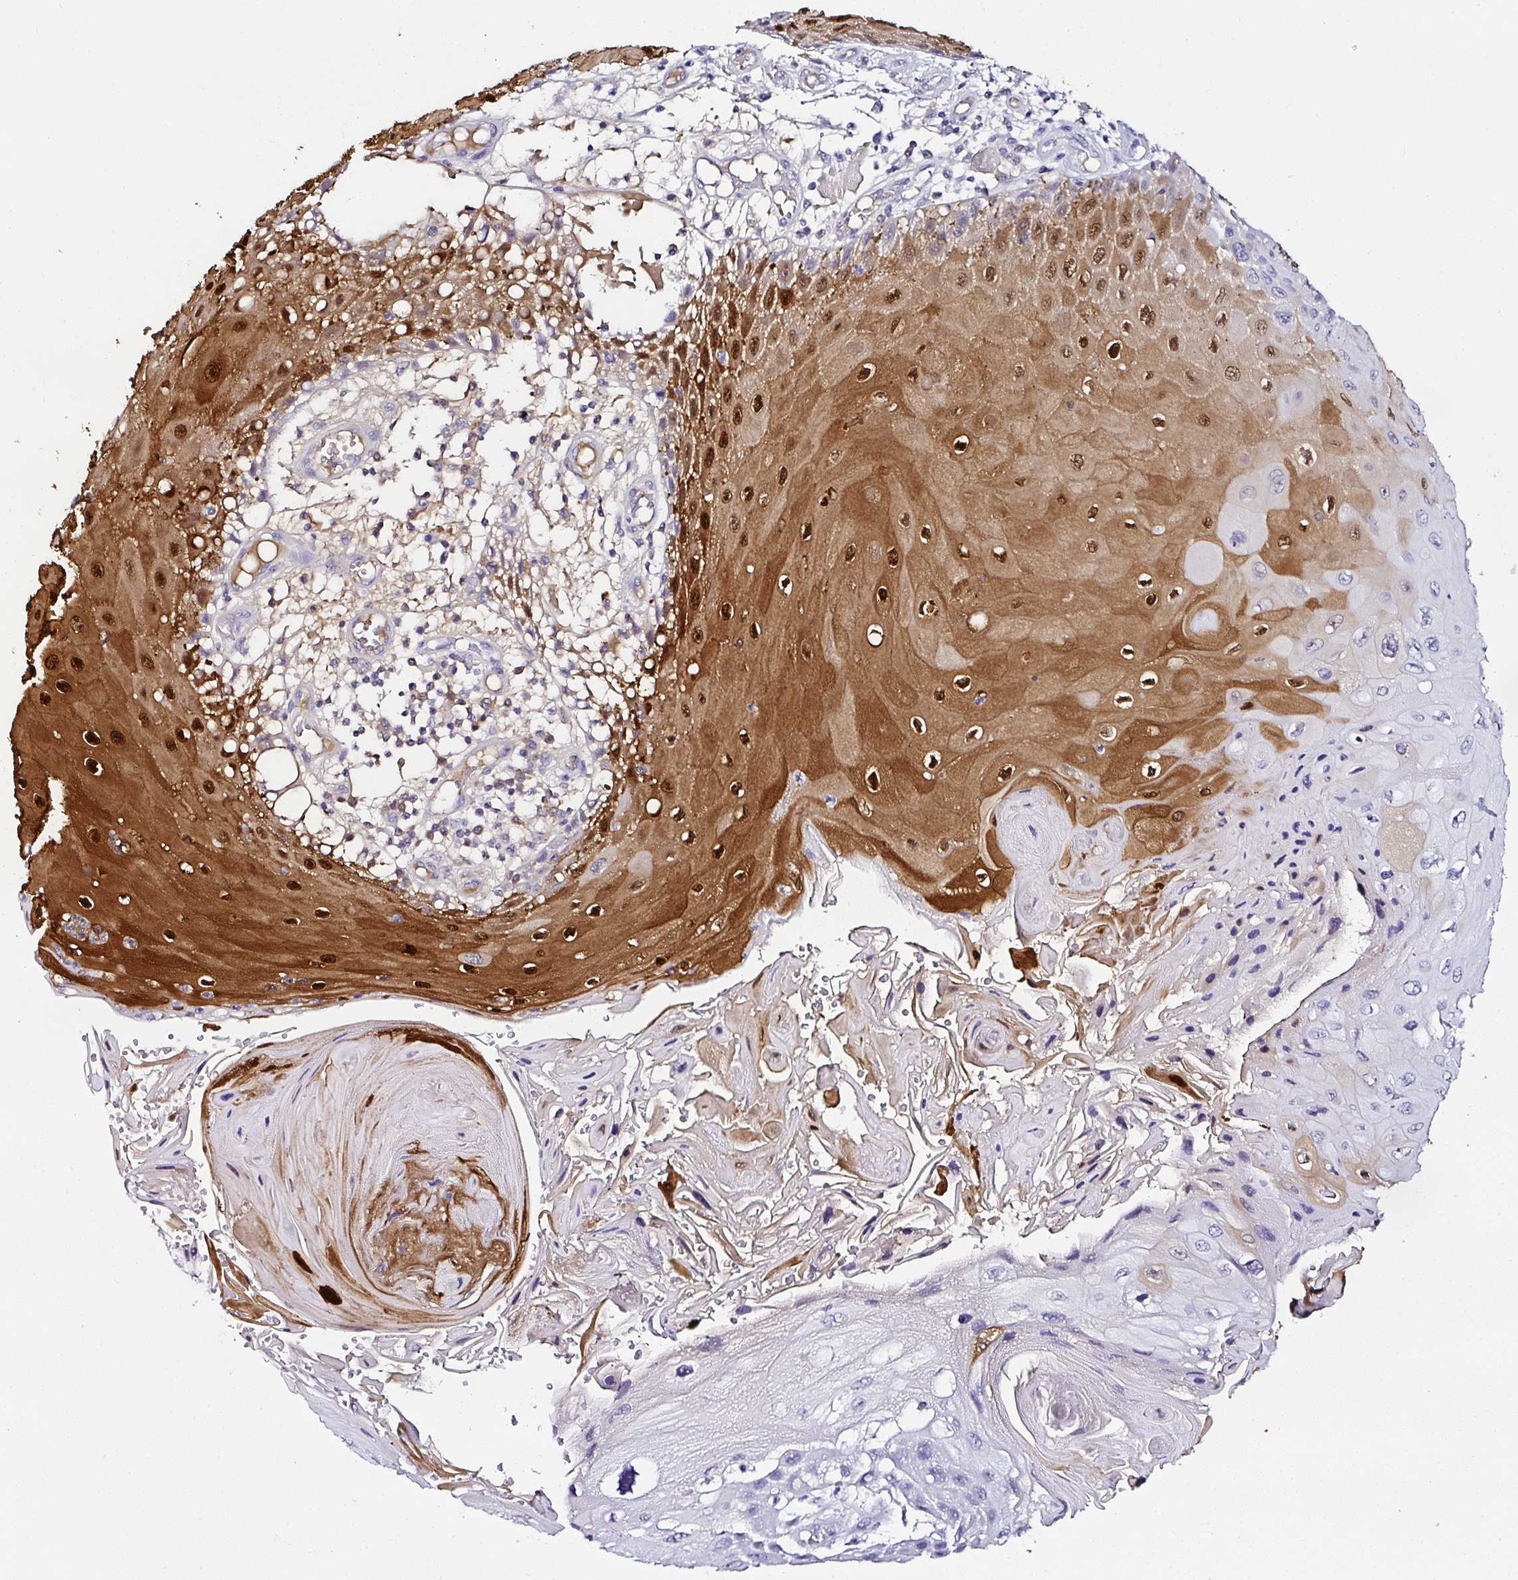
{"staining": {"intensity": "strong", "quantity": "25%-75%", "location": "cytoplasmic/membranous,nuclear"}, "tissue": "skin cancer", "cell_type": "Tumor cells", "image_type": "cancer", "snomed": [{"axis": "morphology", "description": "Squamous cell carcinoma, NOS"}, {"axis": "topography", "description": "Skin"}, {"axis": "topography", "description": "Vulva"}], "caption": "Protein positivity by immunohistochemistry exhibits strong cytoplasmic/membranous and nuclear expression in about 25%-75% of tumor cells in skin cancer (squamous cell carcinoma).", "gene": "SERPINB3", "patient": {"sex": "female", "age": 44}}